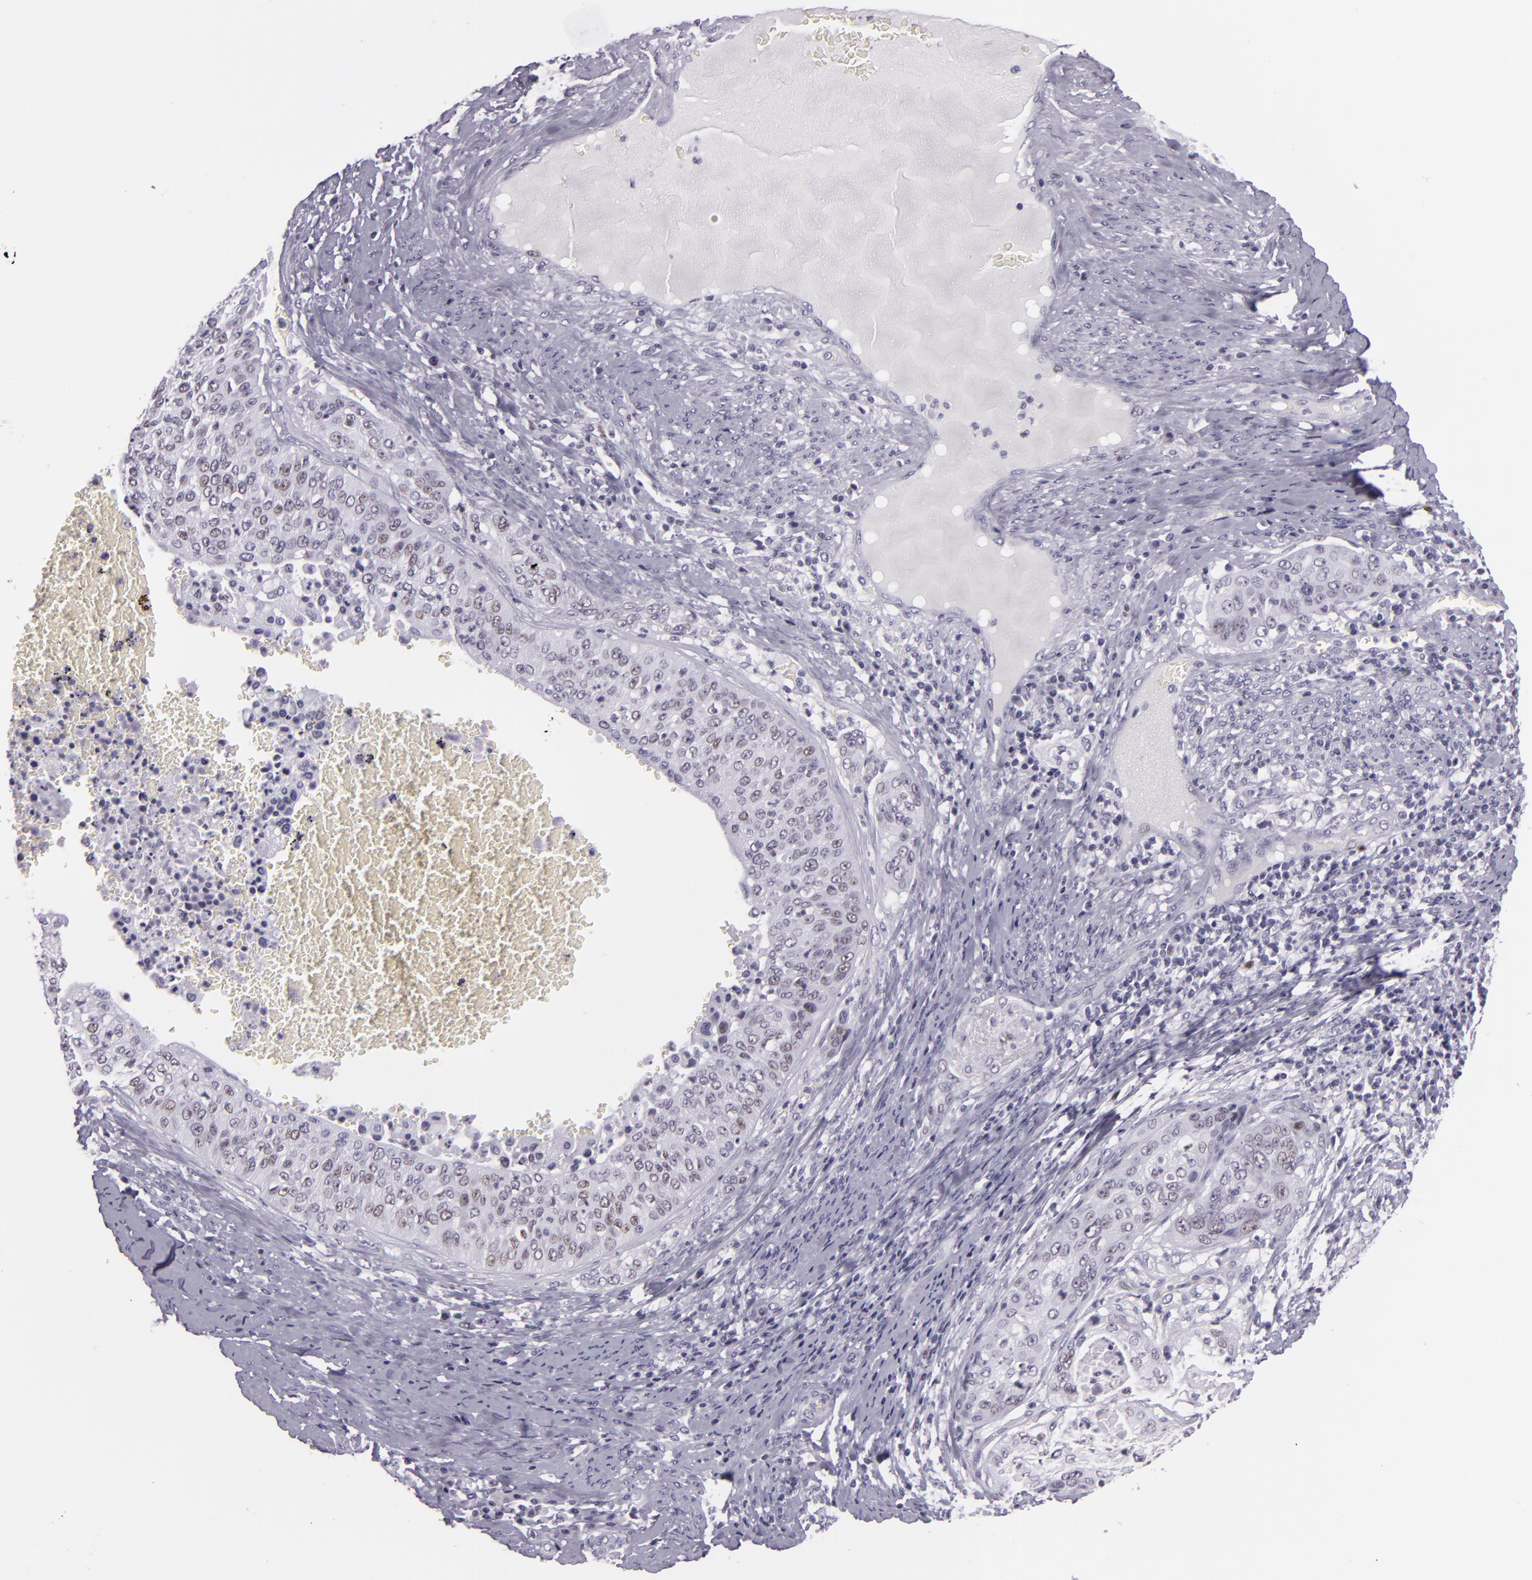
{"staining": {"intensity": "weak", "quantity": "<25%", "location": "nuclear"}, "tissue": "cervical cancer", "cell_type": "Tumor cells", "image_type": "cancer", "snomed": [{"axis": "morphology", "description": "Squamous cell carcinoma, NOS"}, {"axis": "topography", "description": "Cervix"}], "caption": "Image shows no protein staining in tumor cells of cervical cancer (squamous cell carcinoma) tissue.", "gene": "MCM3", "patient": {"sex": "female", "age": 41}}